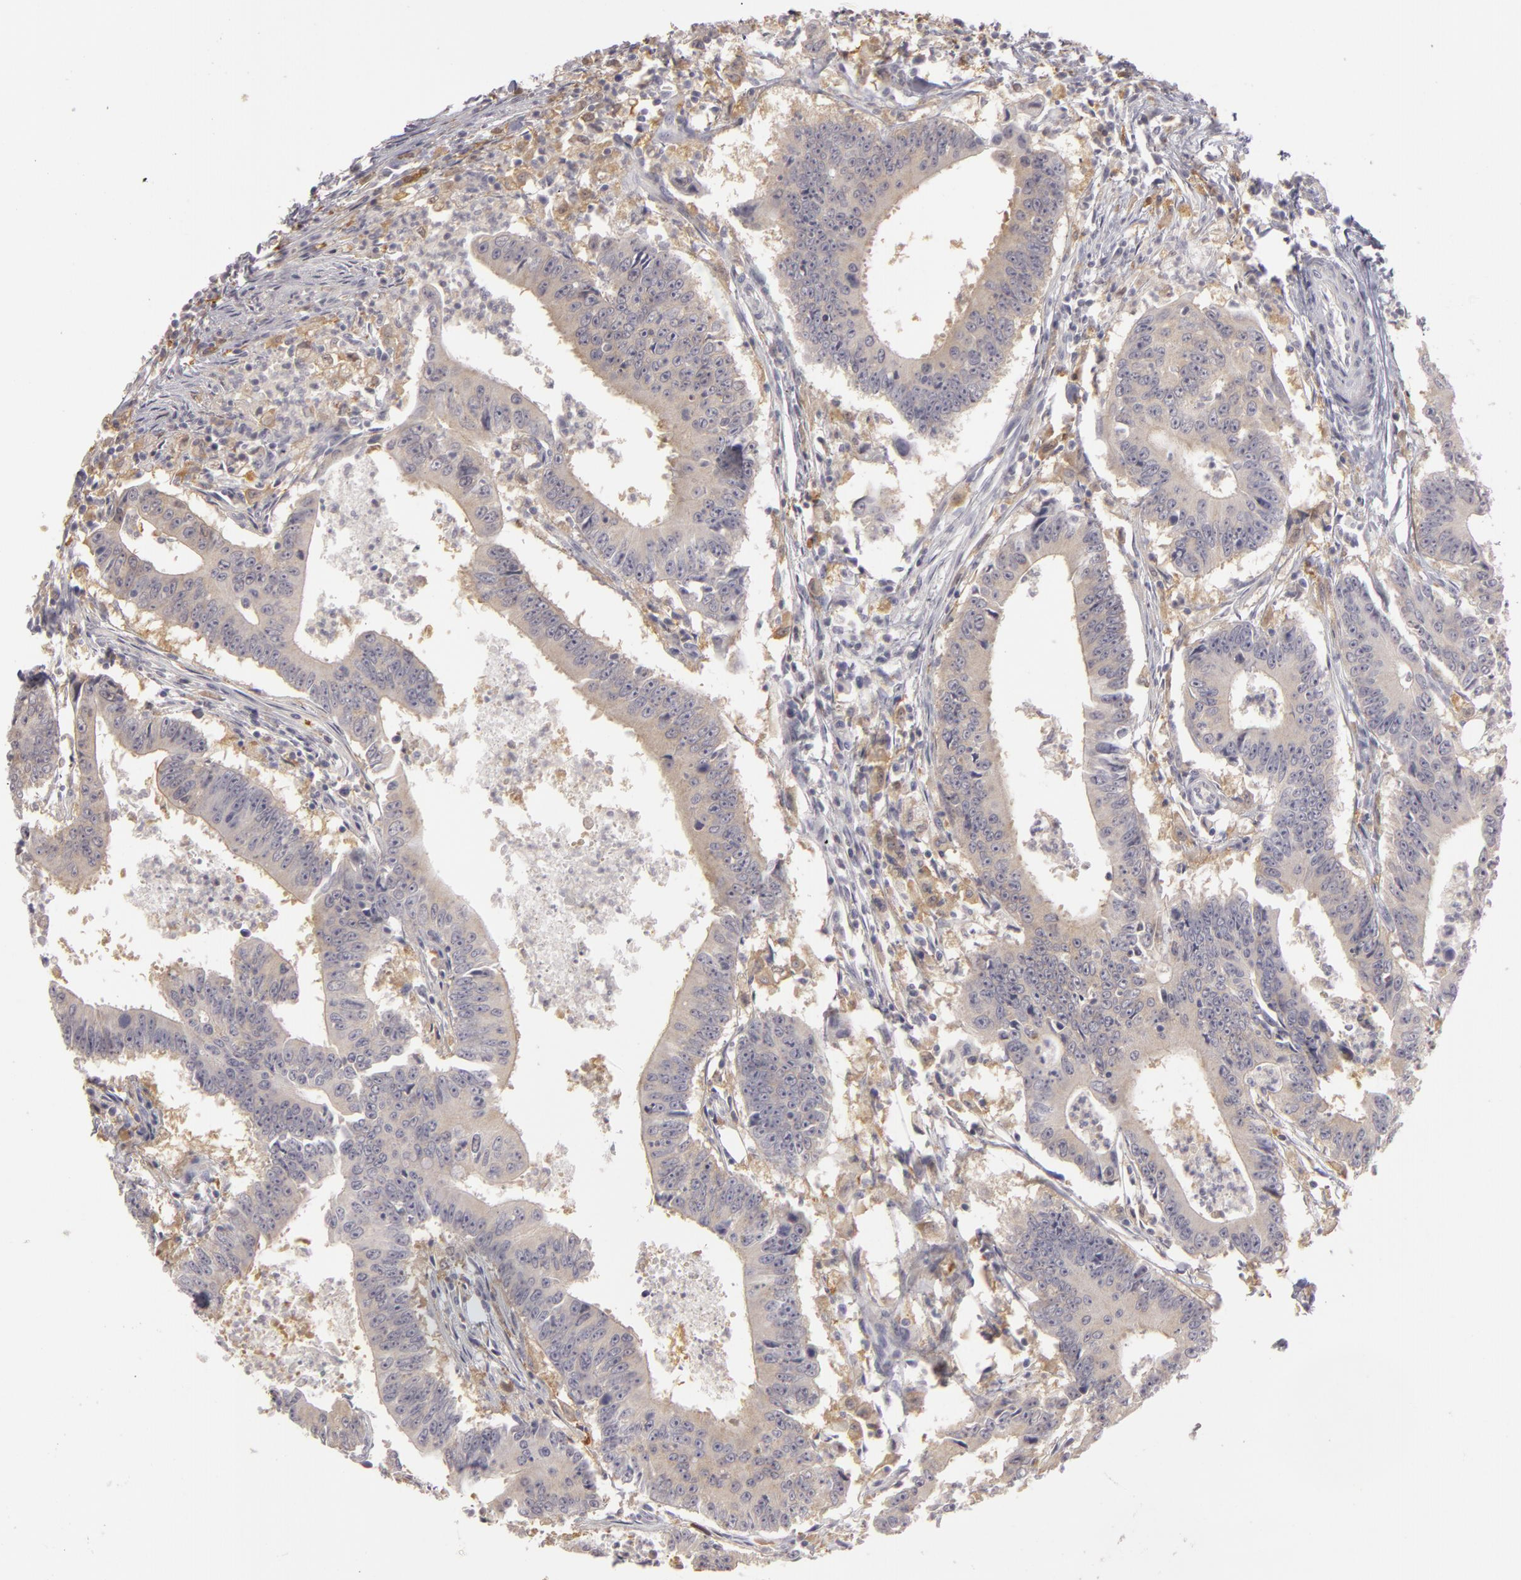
{"staining": {"intensity": "negative", "quantity": "none", "location": "none"}, "tissue": "colorectal cancer", "cell_type": "Tumor cells", "image_type": "cancer", "snomed": [{"axis": "morphology", "description": "Adenocarcinoma, NOS"}, {"axis": "topography", "description": "Colon"}], "caption": "Tumor cells show no significant positivity in adenocarcinoma (colorectal).", "gene": "GNPDA1", "patient": {"sex": "male", "age": 55}}